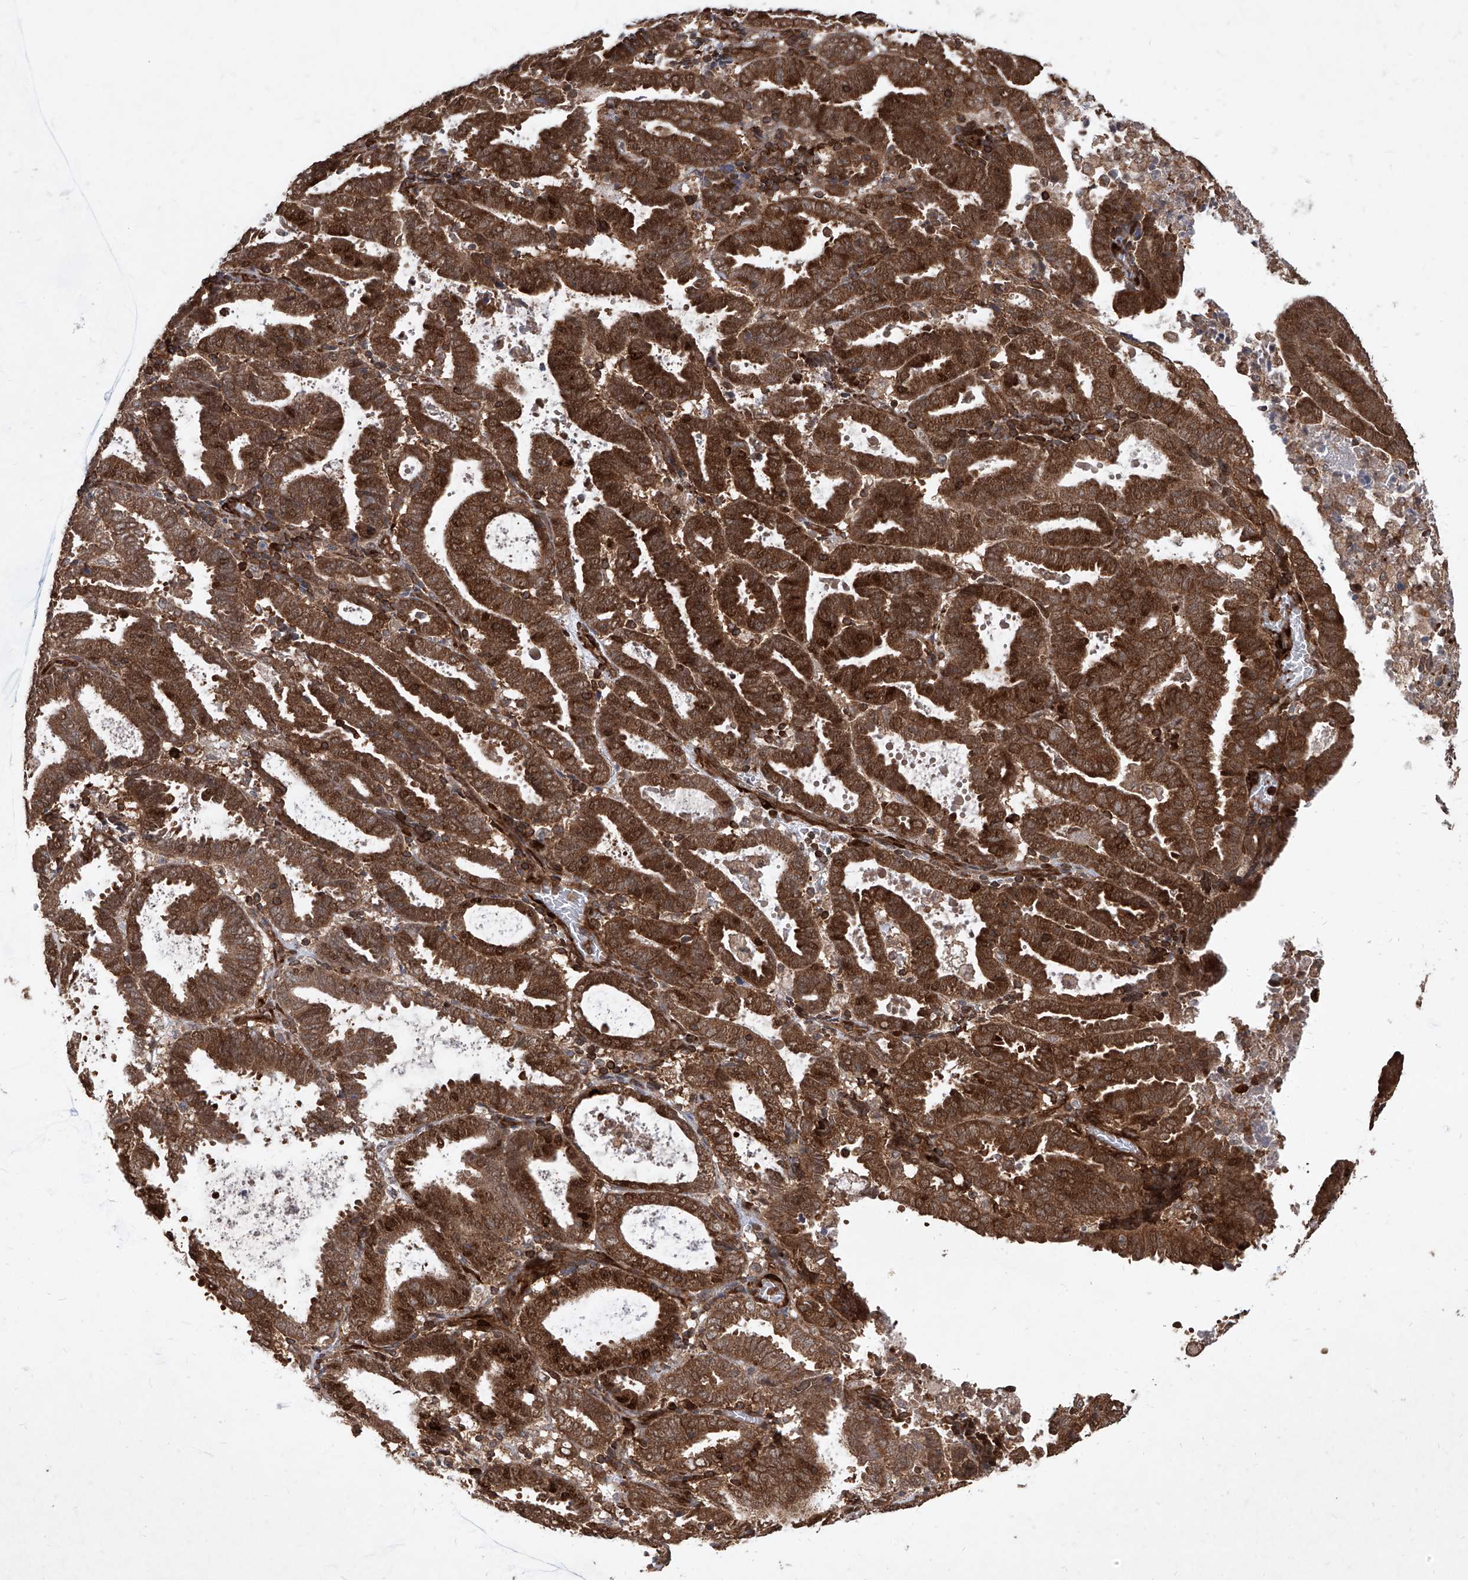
{"staining": {"intensity": "strong", "quantity": ">75%", "location": "cytoplasmic/membranous,nuclear"}, "tissue": "endometrial cancer", "cell_type": "Tumor cells", "image_type": "cancer", "snomed": [{"axis": "morphology", "description": "Adenocarcinoma, NOS"}, {"axis": "topography", "description": "Uterus"}], "caption": "Strong cytoplasmic/membranous and nuclear staining is appreciated in approximately >75% of tumor cells in endometrial cancer.", "gene": "MAGED2", "patient": {"sex": "female", "age": 83}}